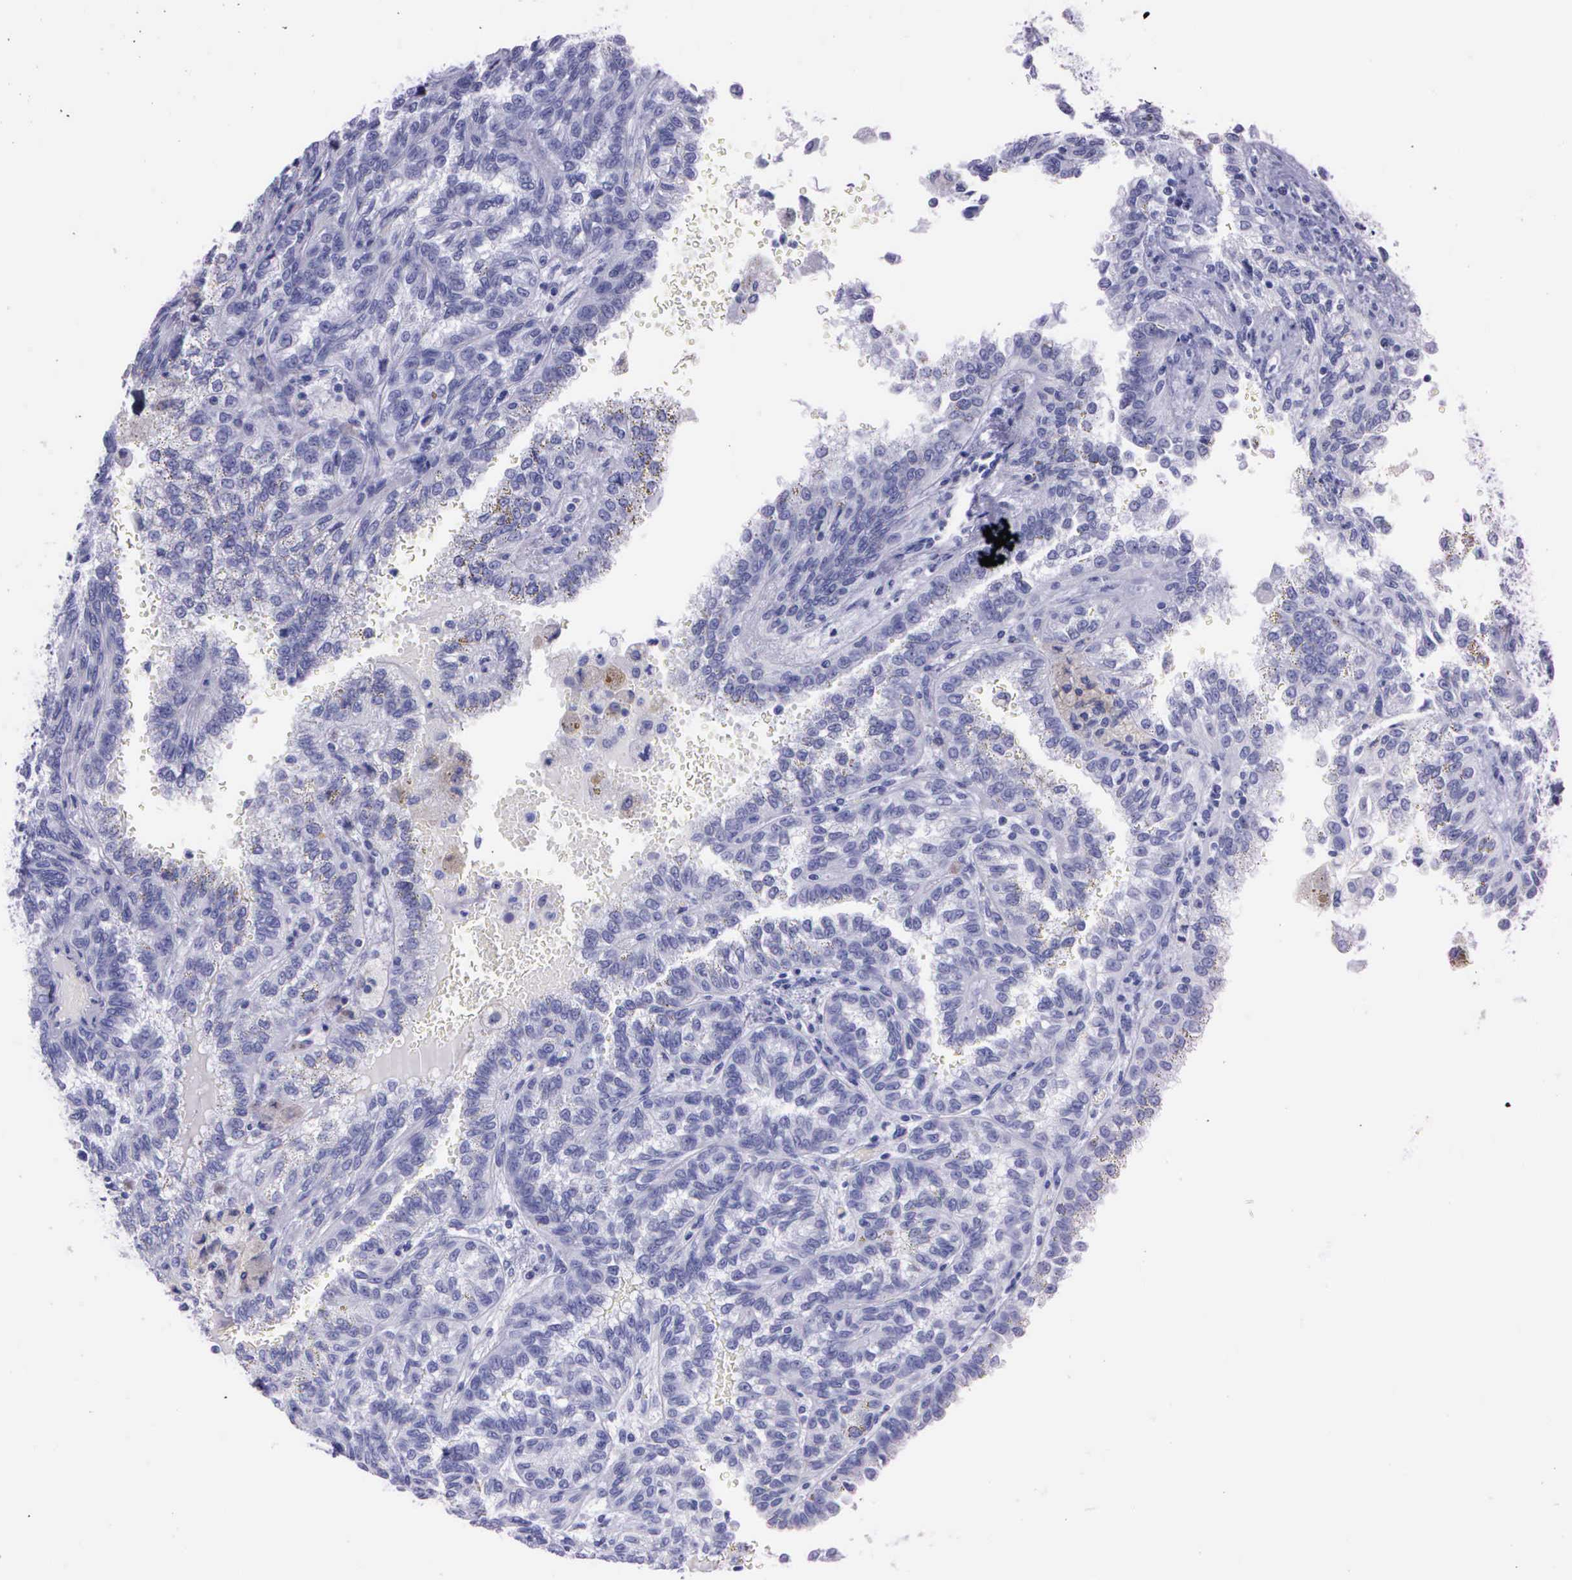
{"staining": {"intensity": "weak", "quantity": "<25%", "location": "cytoplasmic/membranous"}, "tissue": "renal cancer", "cell_type": "Tumor cells", "image_type": "cancer", "snomed": [{"axis": "morphology", "description": "Inflammation, NOS"}, {"axis": "morphology", "description": "Adenocarcinoma, NOS"}, {"axis": "topography", "description": "Kidney"}], "caption": "High power microscopy photomicrograph of an immunohistochemistry (IHC) histopathology image of renal cancer, revealing no significant expression in tumor cells. (Immunohistochemistry (ihc), brightfield microscopy, high magnification).", "gene": "CCNB1", "patient": {"sex": "male", "age": 68}}